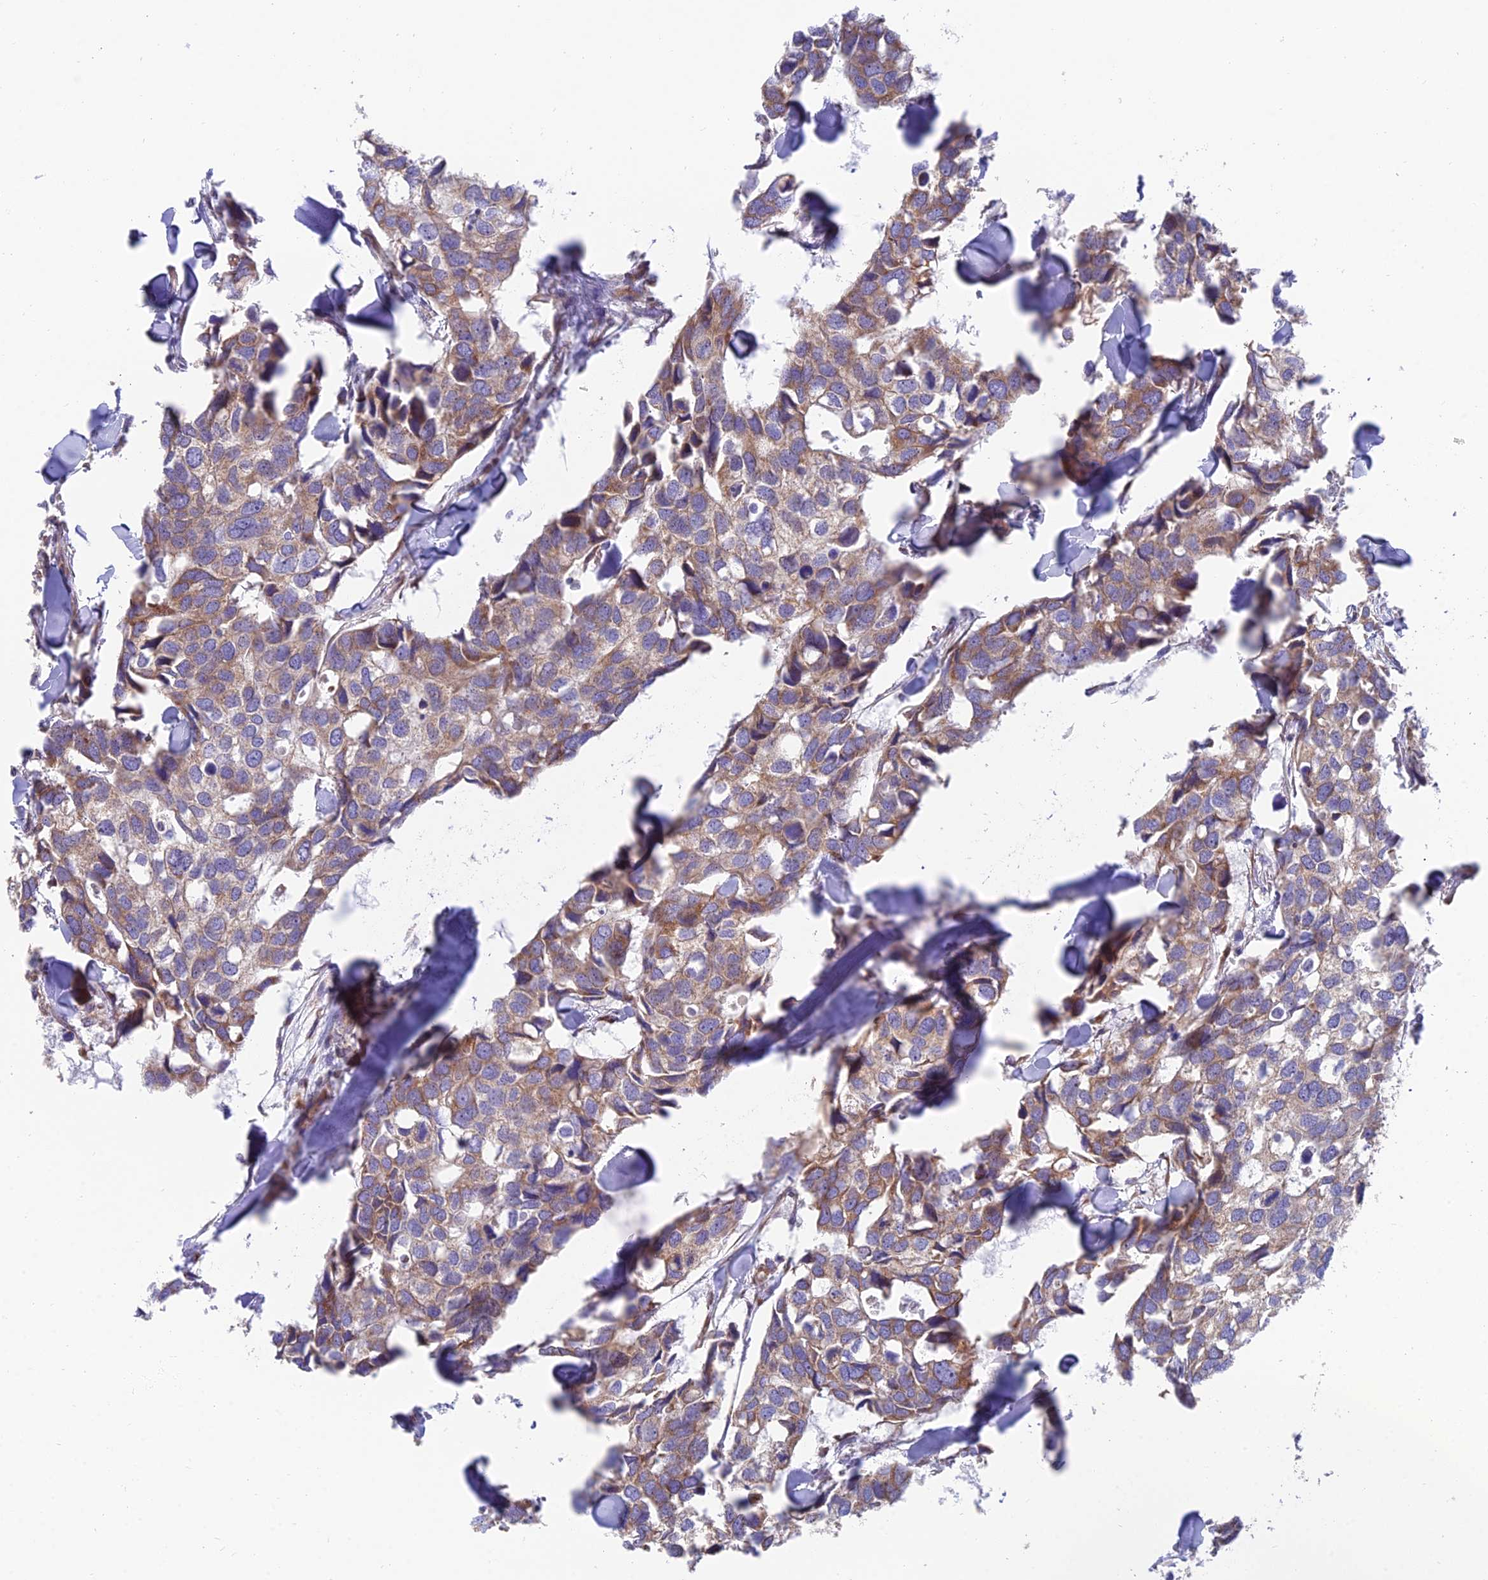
{"staining": {"intensity": "moderate", "quantity": ">75%", "location": "cytoplasmic/membranous"}, "tissue": "breast cancer", "cell_type": "Tumor cells", "image_type": "cancer", "snomed": [{"axis": "morphology", "description": "Duct carcinoma"}, {"axis": "topography", "description": "Breast"}], "caption": "DAB (3,3'-diaminobenzidine) immunohistochemical staining of invasive ductal carcinoma (breast) exhibits moderate cytoplasmic/membranous protein positivity in about >75% of tumor cells.", "gene": "TBC1D20", "patient": {"sex": "female", "age": 83}}